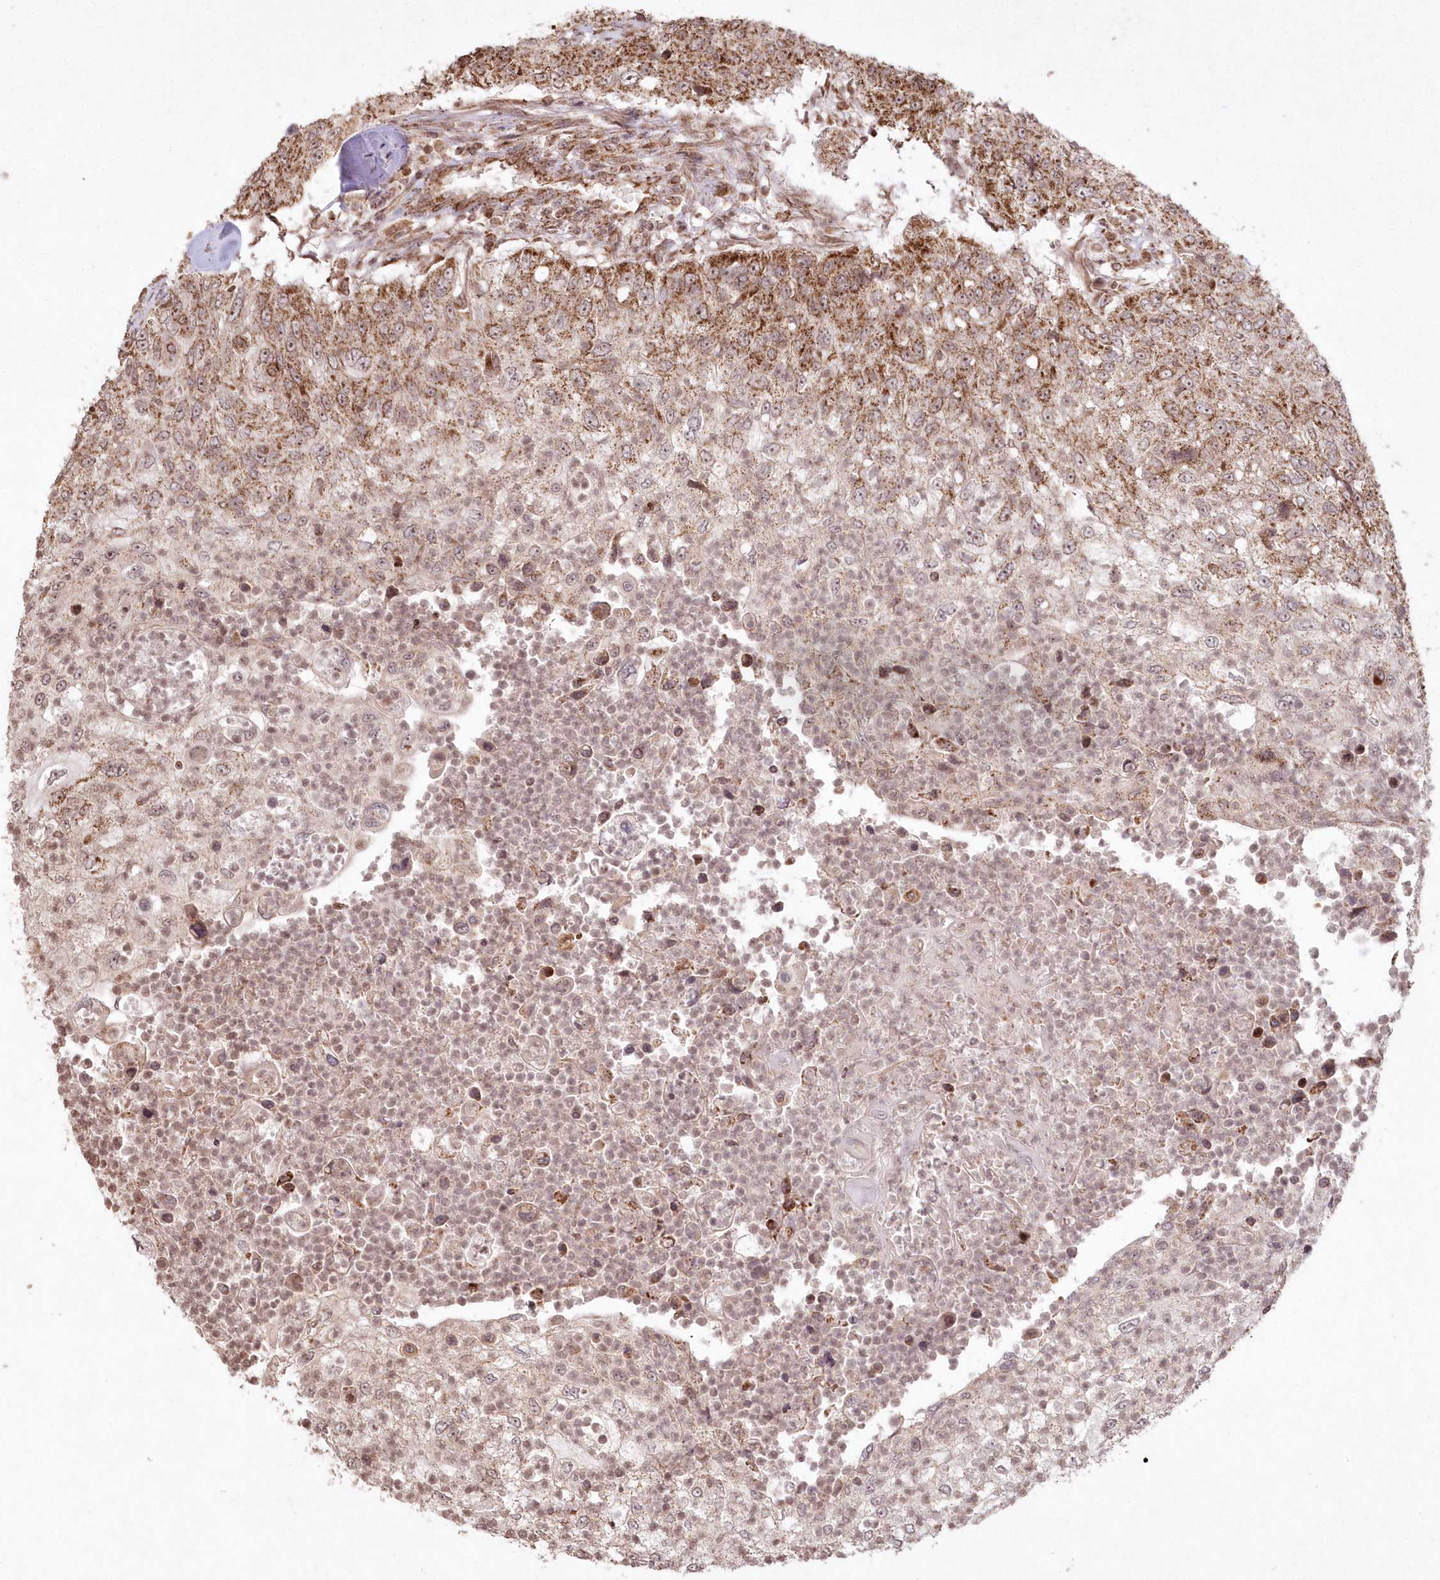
{"staining": {"intensity": "strong", "quantity": ">75%", "location": "cytoplasmic/membranous"}, "tissue": "urothelial cancer", "cell_type": "Tumor cells", "image_type": "cancer", "snomed": [{"axis": "morphology", "description": "Urothelial carcinoma, High grade"}, {"axis": "topography", "description": "Urinary bladder"}], "caption": "Immunohistochemical staining of high-grade urothelial carcinoma demonstrates strong cytoplasmic/membranous protein staining in about >75% of tumor cells.", "gene": "LRPPRC", "patient": {"sex": "female", "age": 60}}